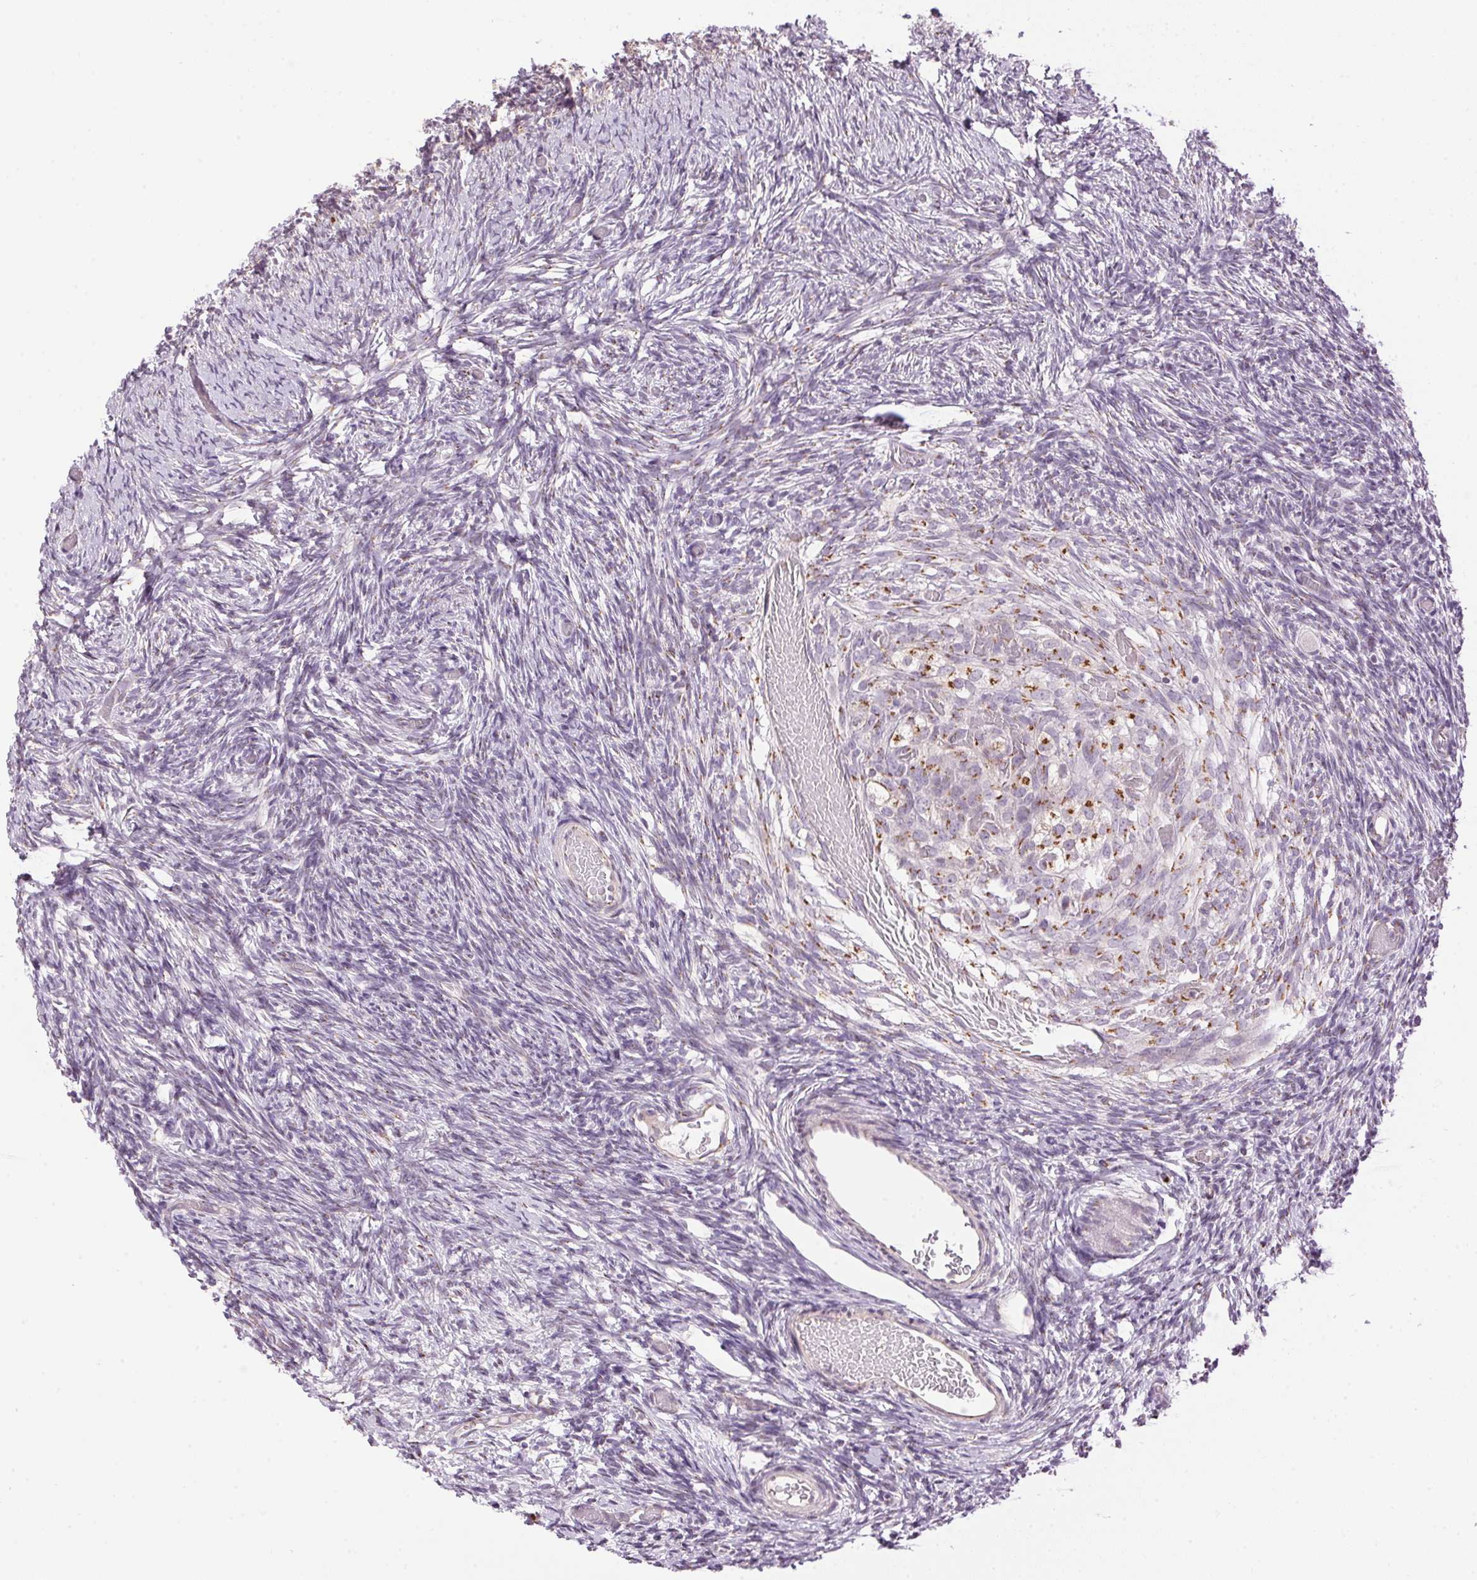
{"staining": {"intensity": "negative", "quantity": "none", "location": "none"}, "tissue": "ovary", "cell_type": "Ovarian stroma cells", "image_type": "normal", "snomed": [{"axis": "morphology", "description": "Normal tissue, NOS"}, {"axis": "topography", "description": "Ovary"}], "caption": "Ovarian stroma cells show no significant protein expression in unremarkable ovary.", "gene": "GOLPH3", "patient": {"sex": "female", "age": 39}}